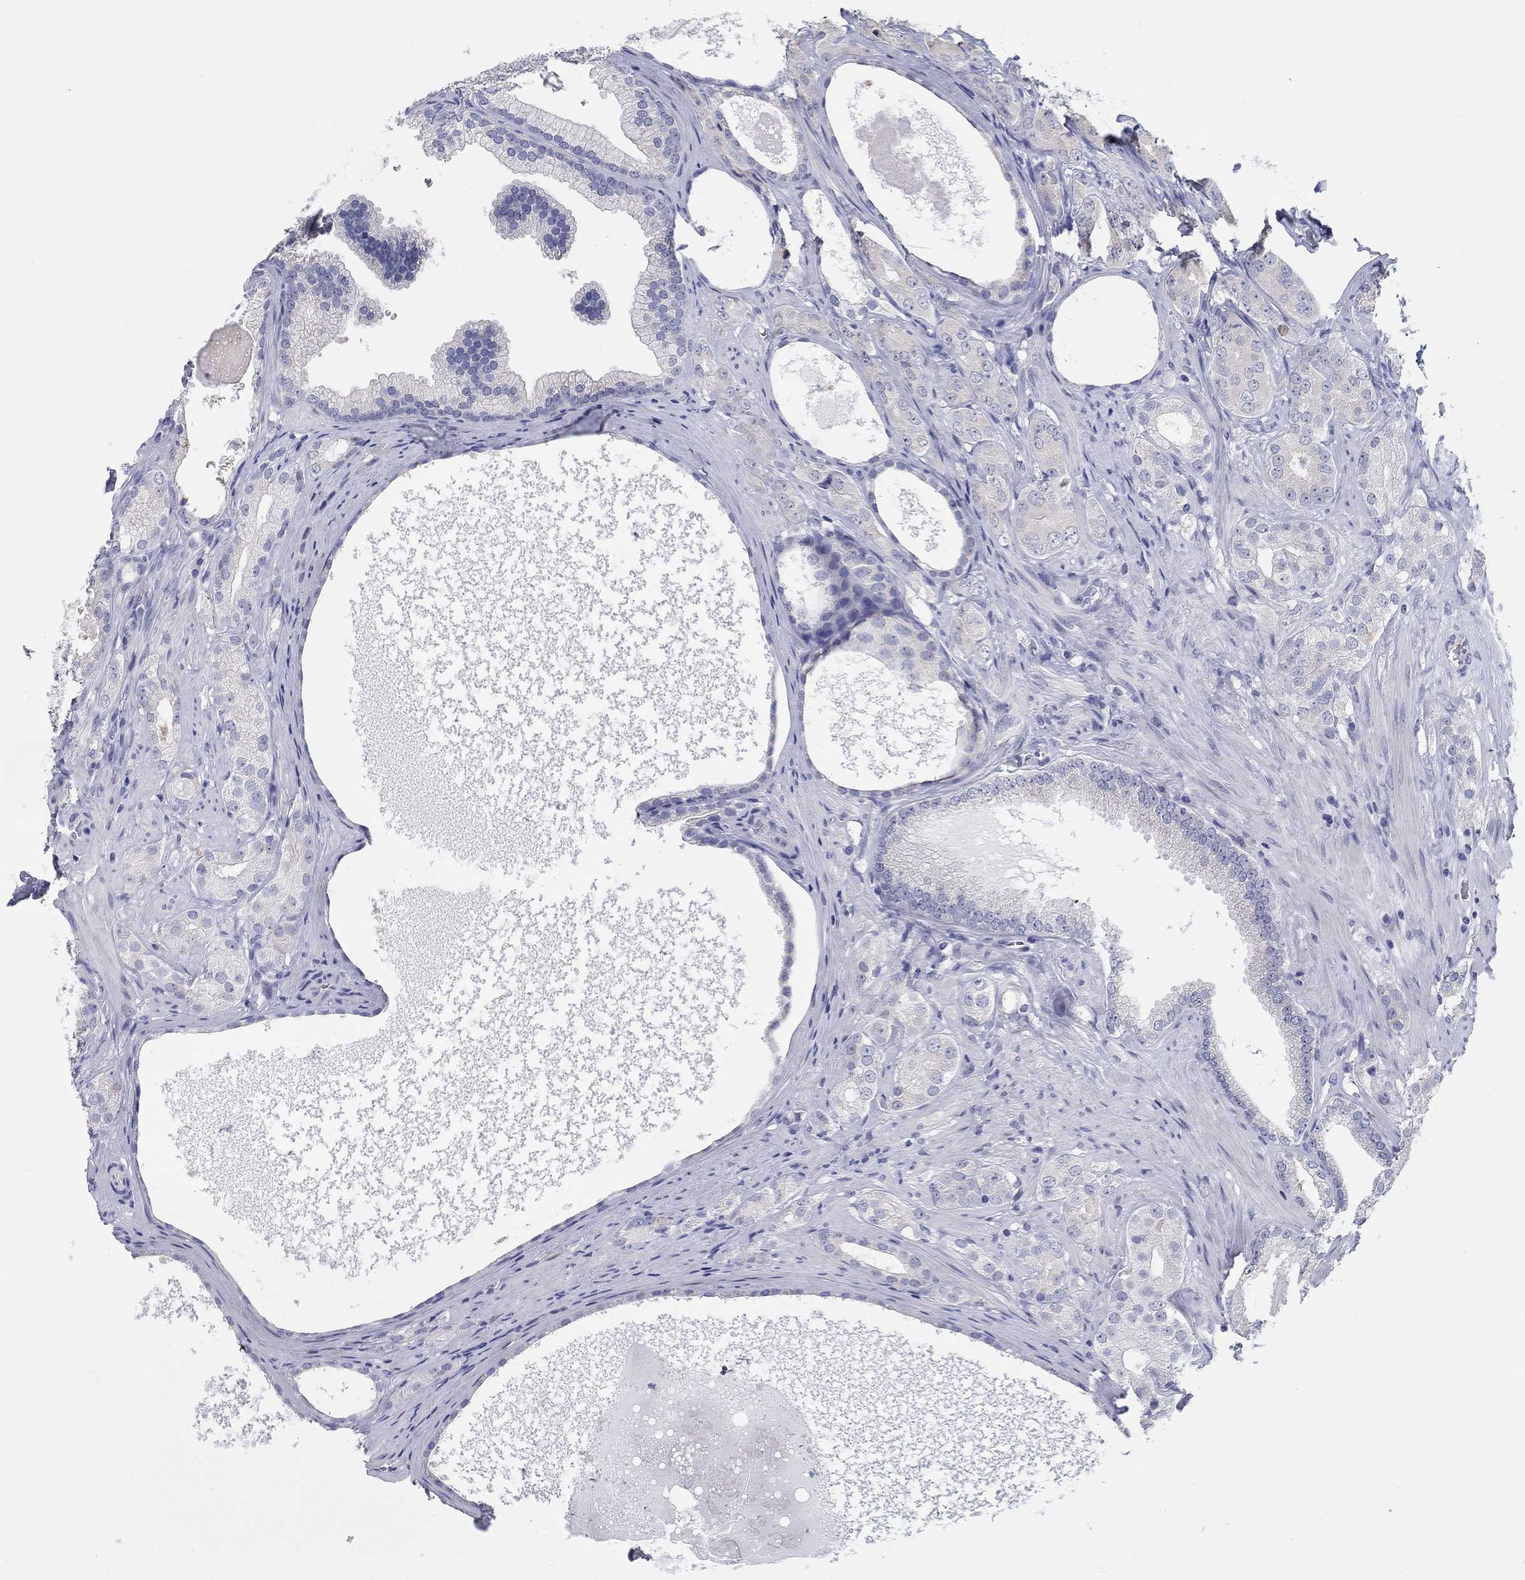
{"staining": {"intensity": "negative", "quantity": "none", "location": "none"}, "tissue": "prostate cancer", "cell_type": "Tumor cells", "image_type": "cancer", "snomed": [{"axis": "morphology", "description": "Adenocarcinoma, High grade"}, {"axis": "topography", "description": "Prostate and seminal vesicle, NOS"}], "caption": "This is an immunohistochemistry (IHC) micrograph of adenocarcinoma (high-grade) (prostate). There is no positivity in tumor cells.", "gene": "LRRC4C", "patient": {"sex": "male", "age": 62}}